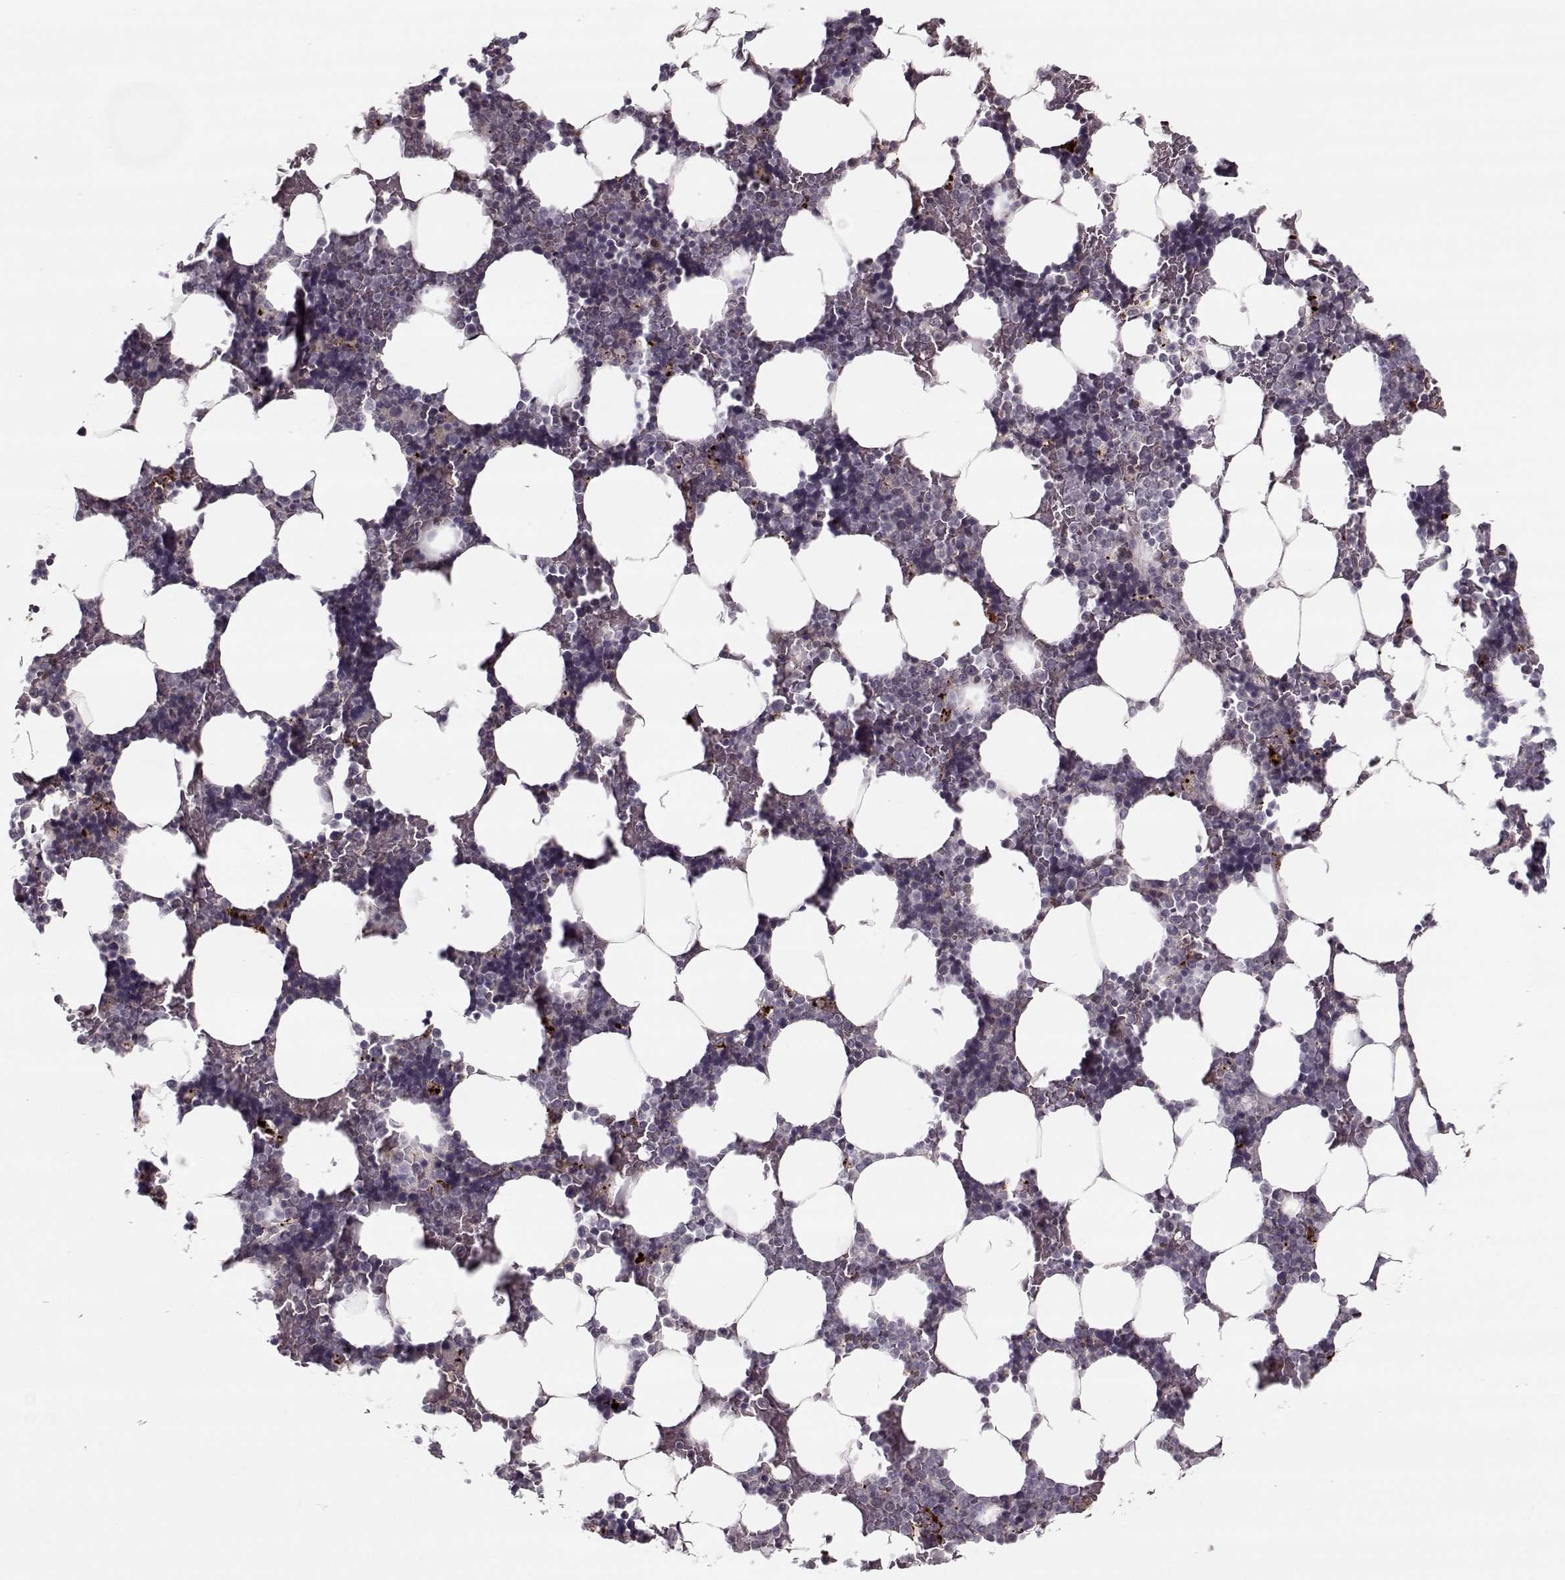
{"staining": {"intensity": "negative", "quantity": "none", "location": "none"}, "tissue": "bone marrow", "cell_type": "Hematopoietic cells", "image_type": "normal", "snomed": [{"axis": "morphology", "description": "Normal tissue, NOS"}, {"axis": "topography", "description": "Bone marrow"}], "caption": "Immunohistochemistry (IHC) of benign human bone marrow shows no staining in hematopoietic cells. Nuclei are stained in blue.", "gene": "DNAI3", "patient": {"sex": "male", "age": 51}}